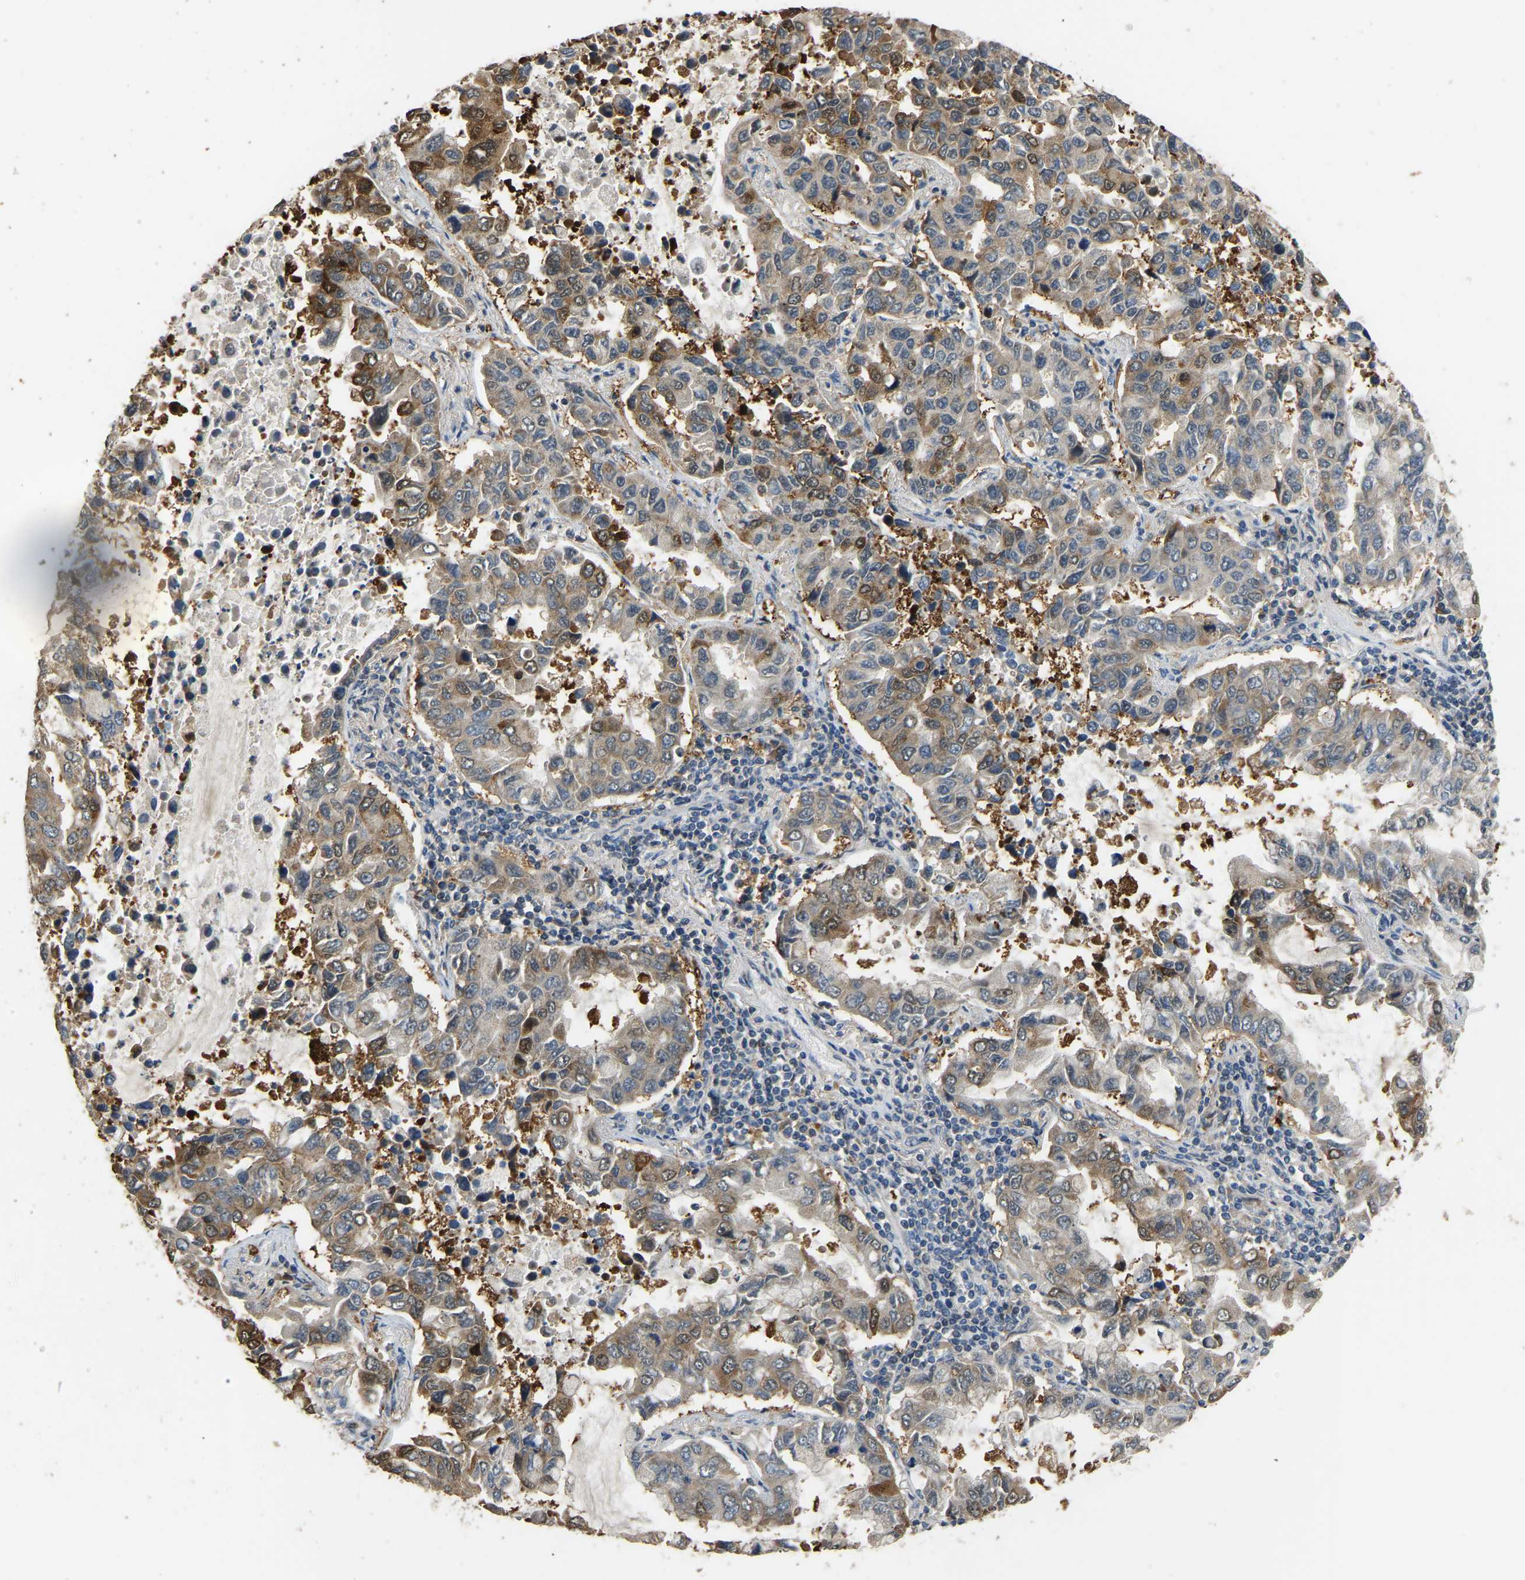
{"staining": {"intensity": "moderate", "quantity": ">75%", "location": "cytoplasmic/membranous"}, "tissue": "lung cancer", "cell_type": "Tumor cells", "image_type": "cancer", "snomed": [{"axis": "morphology", "description": "Adenocarcinoma, NOS"}, {"axis": "topography", "description": "Lung"}], "caption": "Protein expression analysis of adenocarcinoma (lung) shows moderate cytoplasmic/membranous staining in approximately >75% of tumor cells.", "gene": "TUFM", "patient": {"sex": "male", "age": 64}}